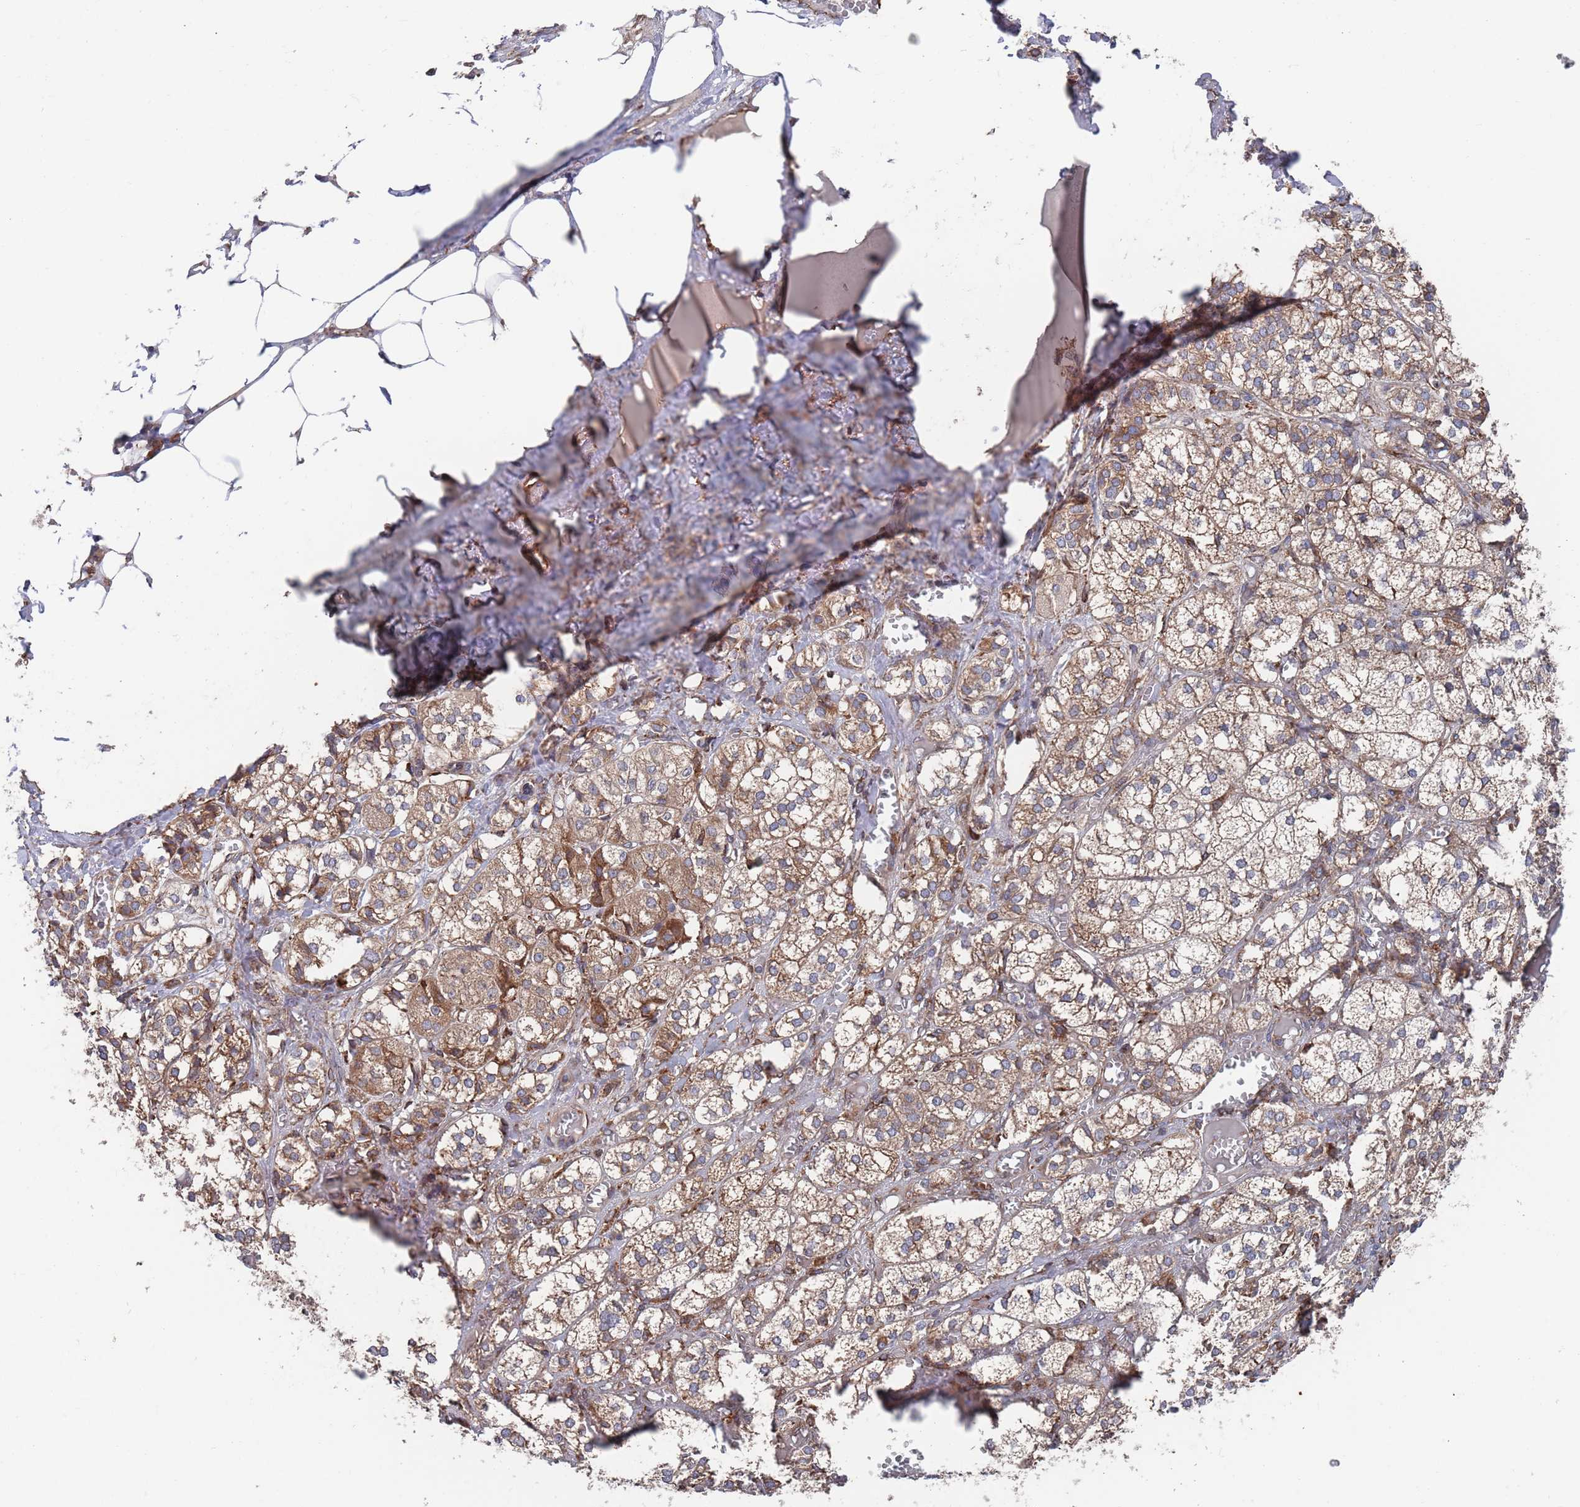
{"staining": {"intensity": "moderate", "quantity": ">75%", "location": "cytoplasmic/membranous"}, "tissue": "adrenal gland", "cell_type": "Glandular cells", "image_type": "normal", "snomed": [{"axis": "morphology", "description": "Normal tissue, NOS"}, {"axis": "topography", "description": "Adrenal gland"}], "caption": "Adrenal gland stained for a protein shows moderate cytoplasmic/membranous positivity in glandular cells. Immunohistochemistry (ihc) stains the protein in brown and the nuclei are stained blue.", "gene": "GID8", "patient": {"sex": "female", "age": 61}}